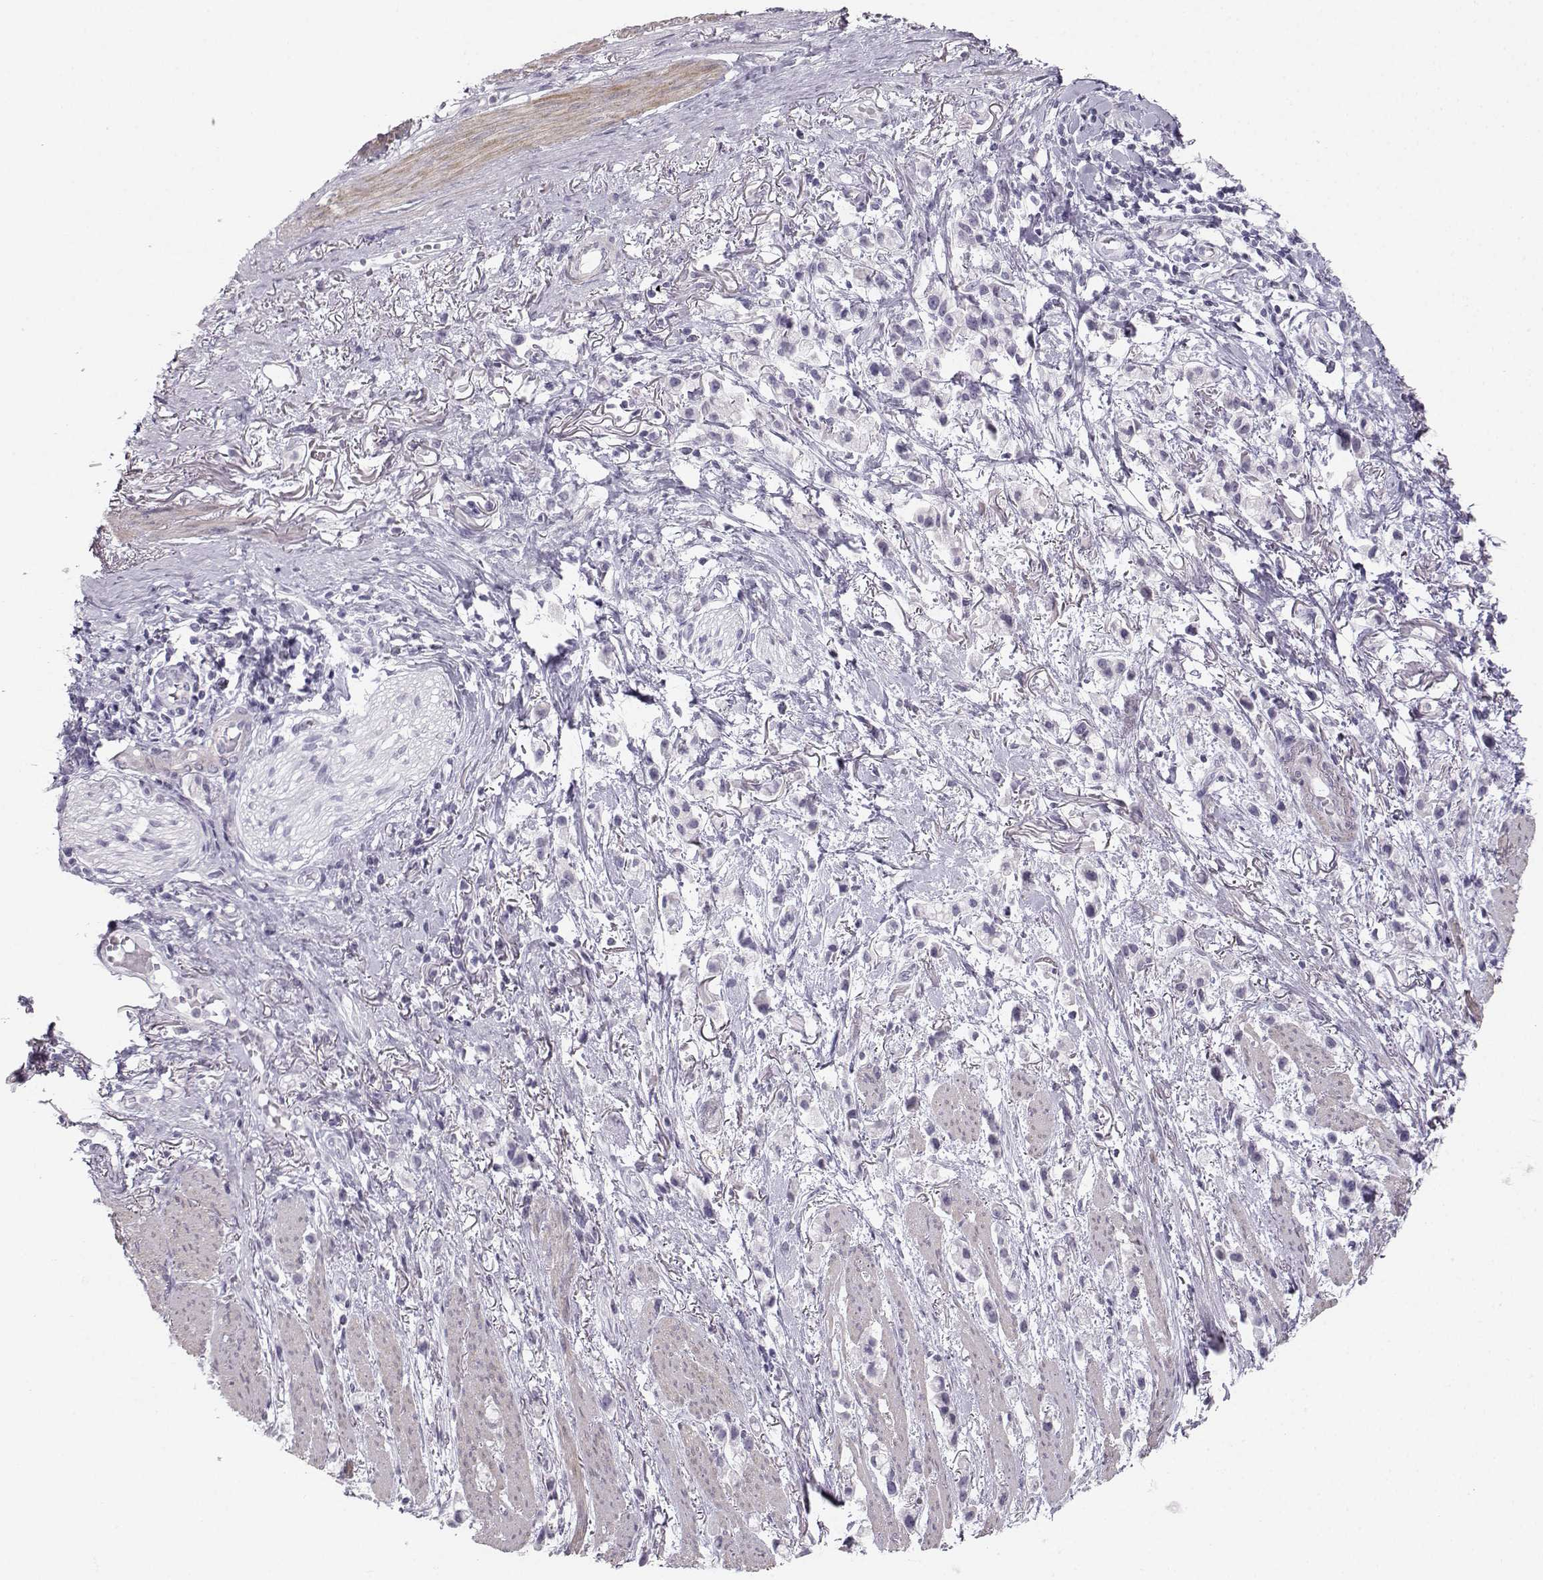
{"staining": {"intensity": "negative", "quantity": "none", "location": "none"}, "tissue": "stomach cancer", "cell_type": "Tumor cells", "image_type": "cancer", "snomed": [{"axis": "morphology", "description": "Adenocarcinoma, NOS"}, {"axis": "topography", "description": "Stomach"}], "caption": "High magnification brightfield microscopy of stomach cancer stained with DAB (3,3'-diaminobenzidine) (brown) and counterstained with hematoxylin (blue): tumor cells show no significant staining.", "gene": "CASR", "patient": {"sex": "female", "age": 81}}